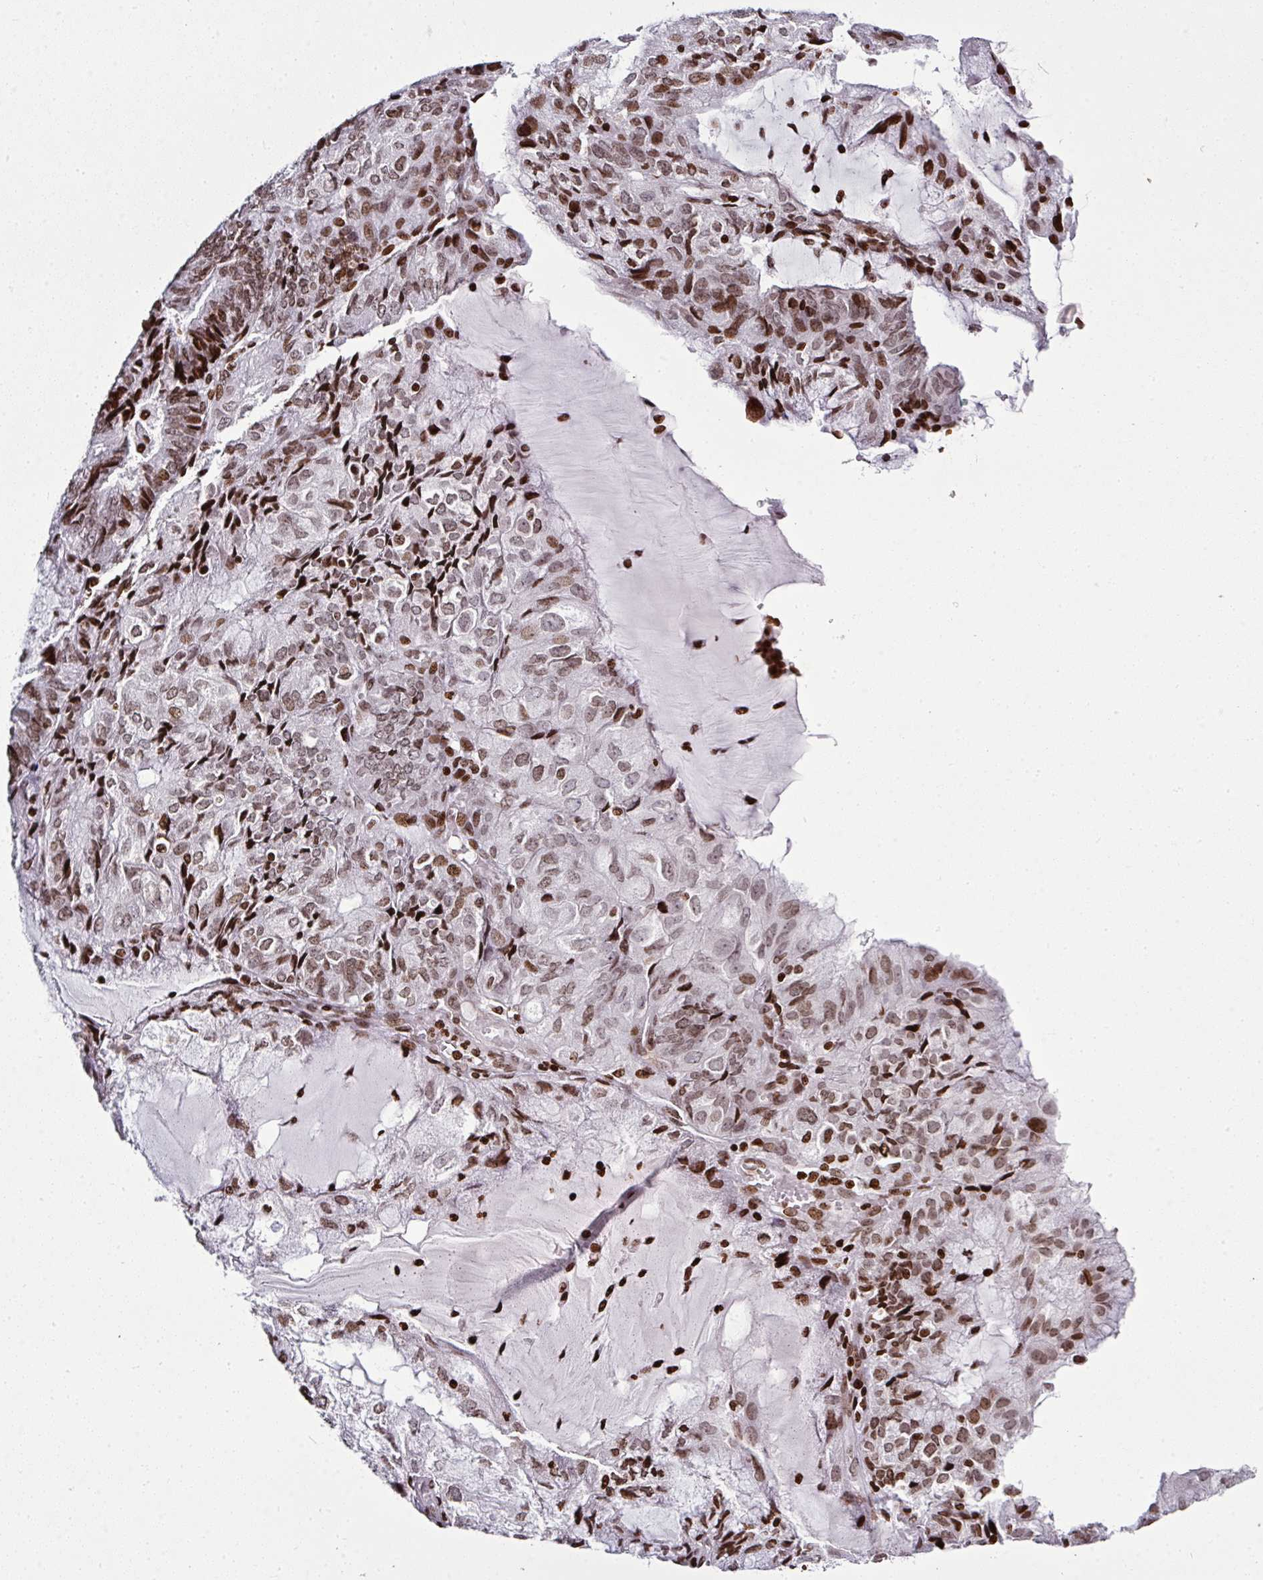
{"staining": {"intensity": "moderate", "quantity": "25%-75%", "location": "nuclear"}, "tissue": "endometrial cancer", "cell_type": "Tumor cells", "image_type": "cancer", "snomed": [{"axis": "morphology", "description": "Adenocarcinoma, NOS"}, {"axis": "topography", "description": "Endometrium"}], "caption": "The micrograph demonstrates immunohistochemical staining of endometrial adenocarcinoma. There is moderate nuclear staining is identified in about 25%-75% of tumor cells.", "gene": "RASL11A", "patient": {"sex": "female", "age": 81}}